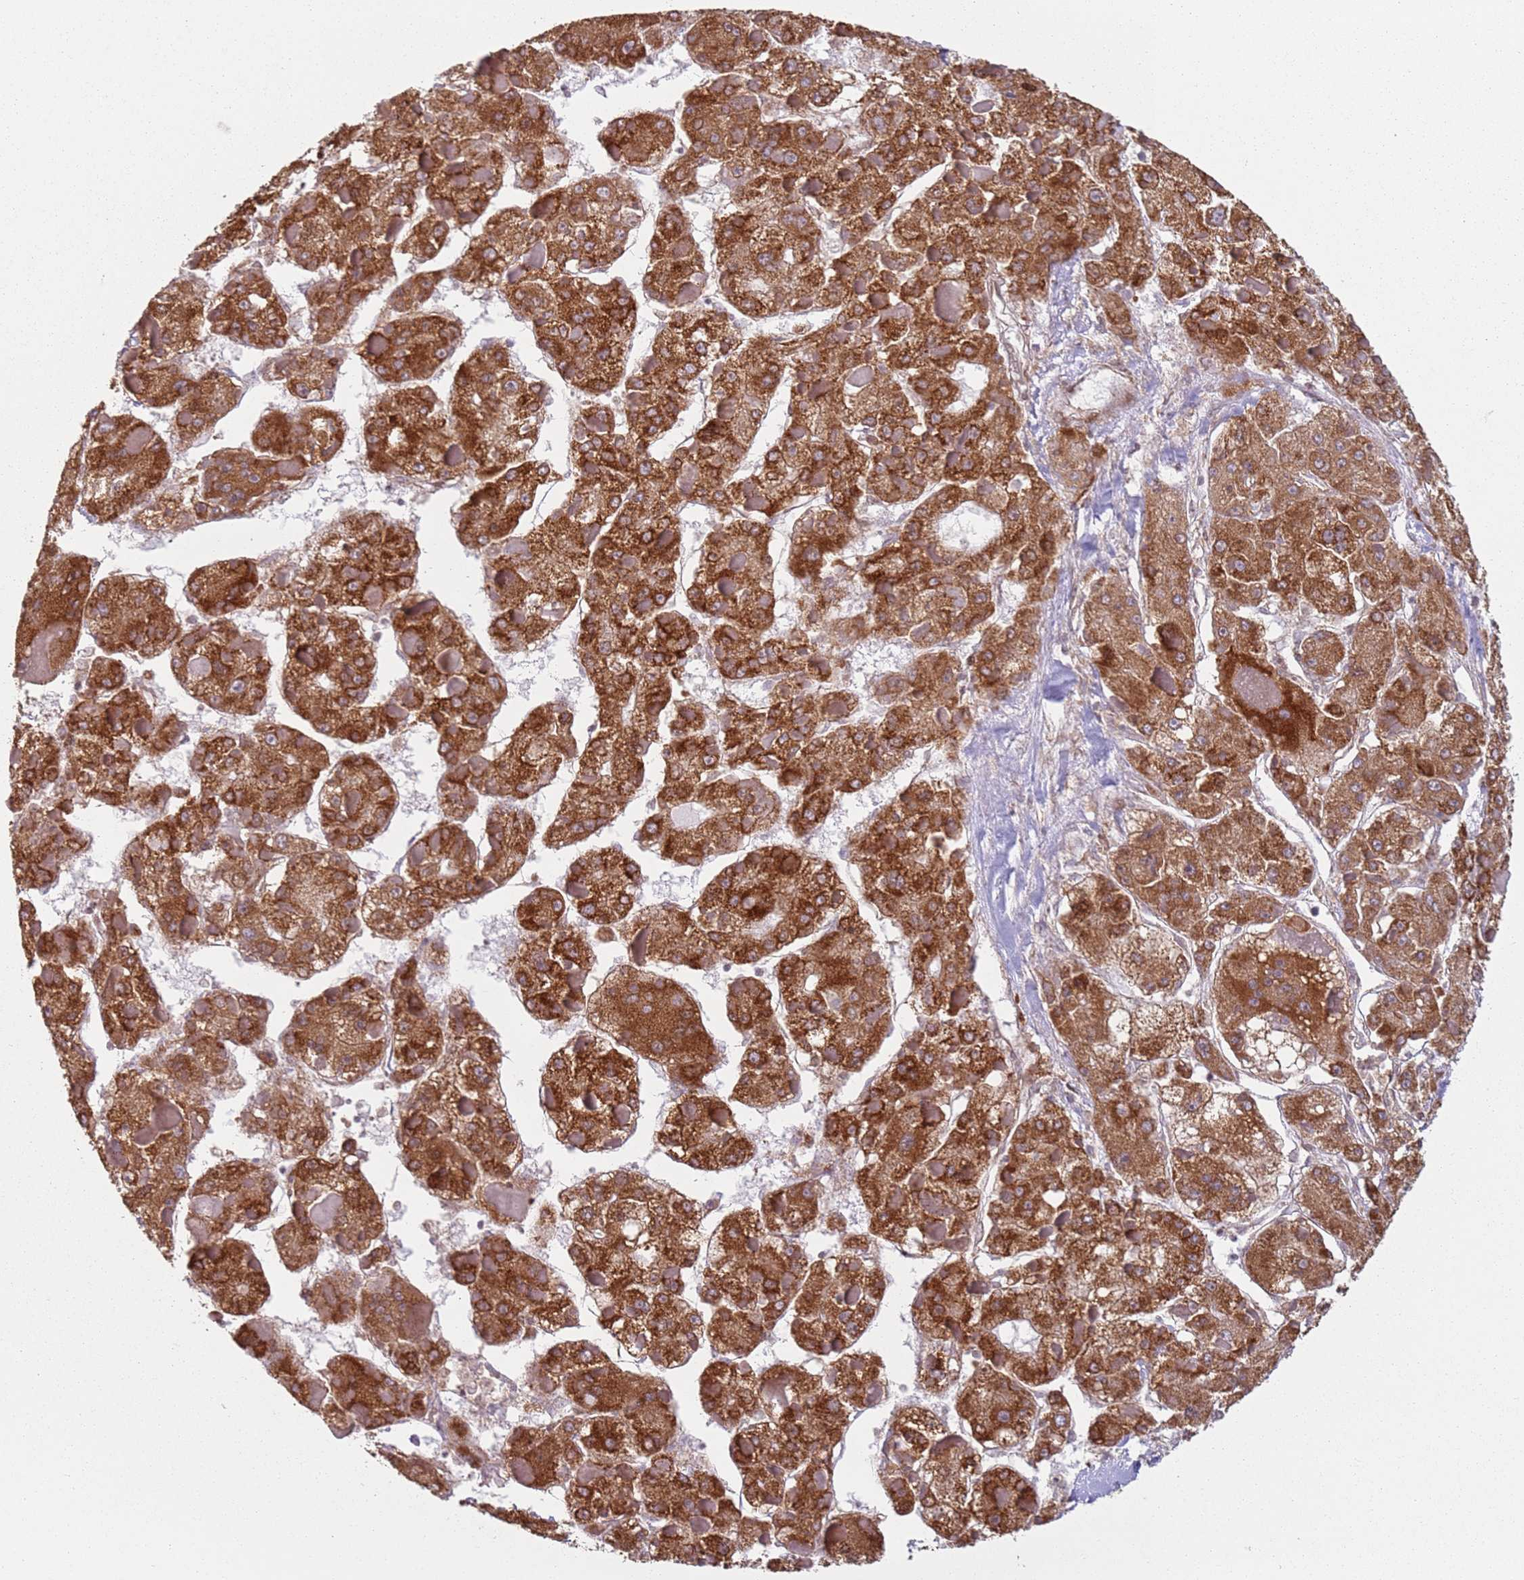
{"staining": {"intensity": "strong", "quantity": ">75%", "location": "cytoplasmic/membranous"}, "tissue": "liver cancer", "cell_type": "Tumor cells", "image_type": "cancer", "snomed": [{"axis": "morphology", "description": "Carcinoma, Hepatocellular, NOS"}, {"axis": "topography", "description": "Liver"}], "caption": "Protein expression analysis of human liver hepatocellular carcinoma reveals strong cytoplasmic/membranous staining in approximately >75% of tumor cells.", "gene": "HNRNPLL", "patient": {"sex": "female", "age": 73}}